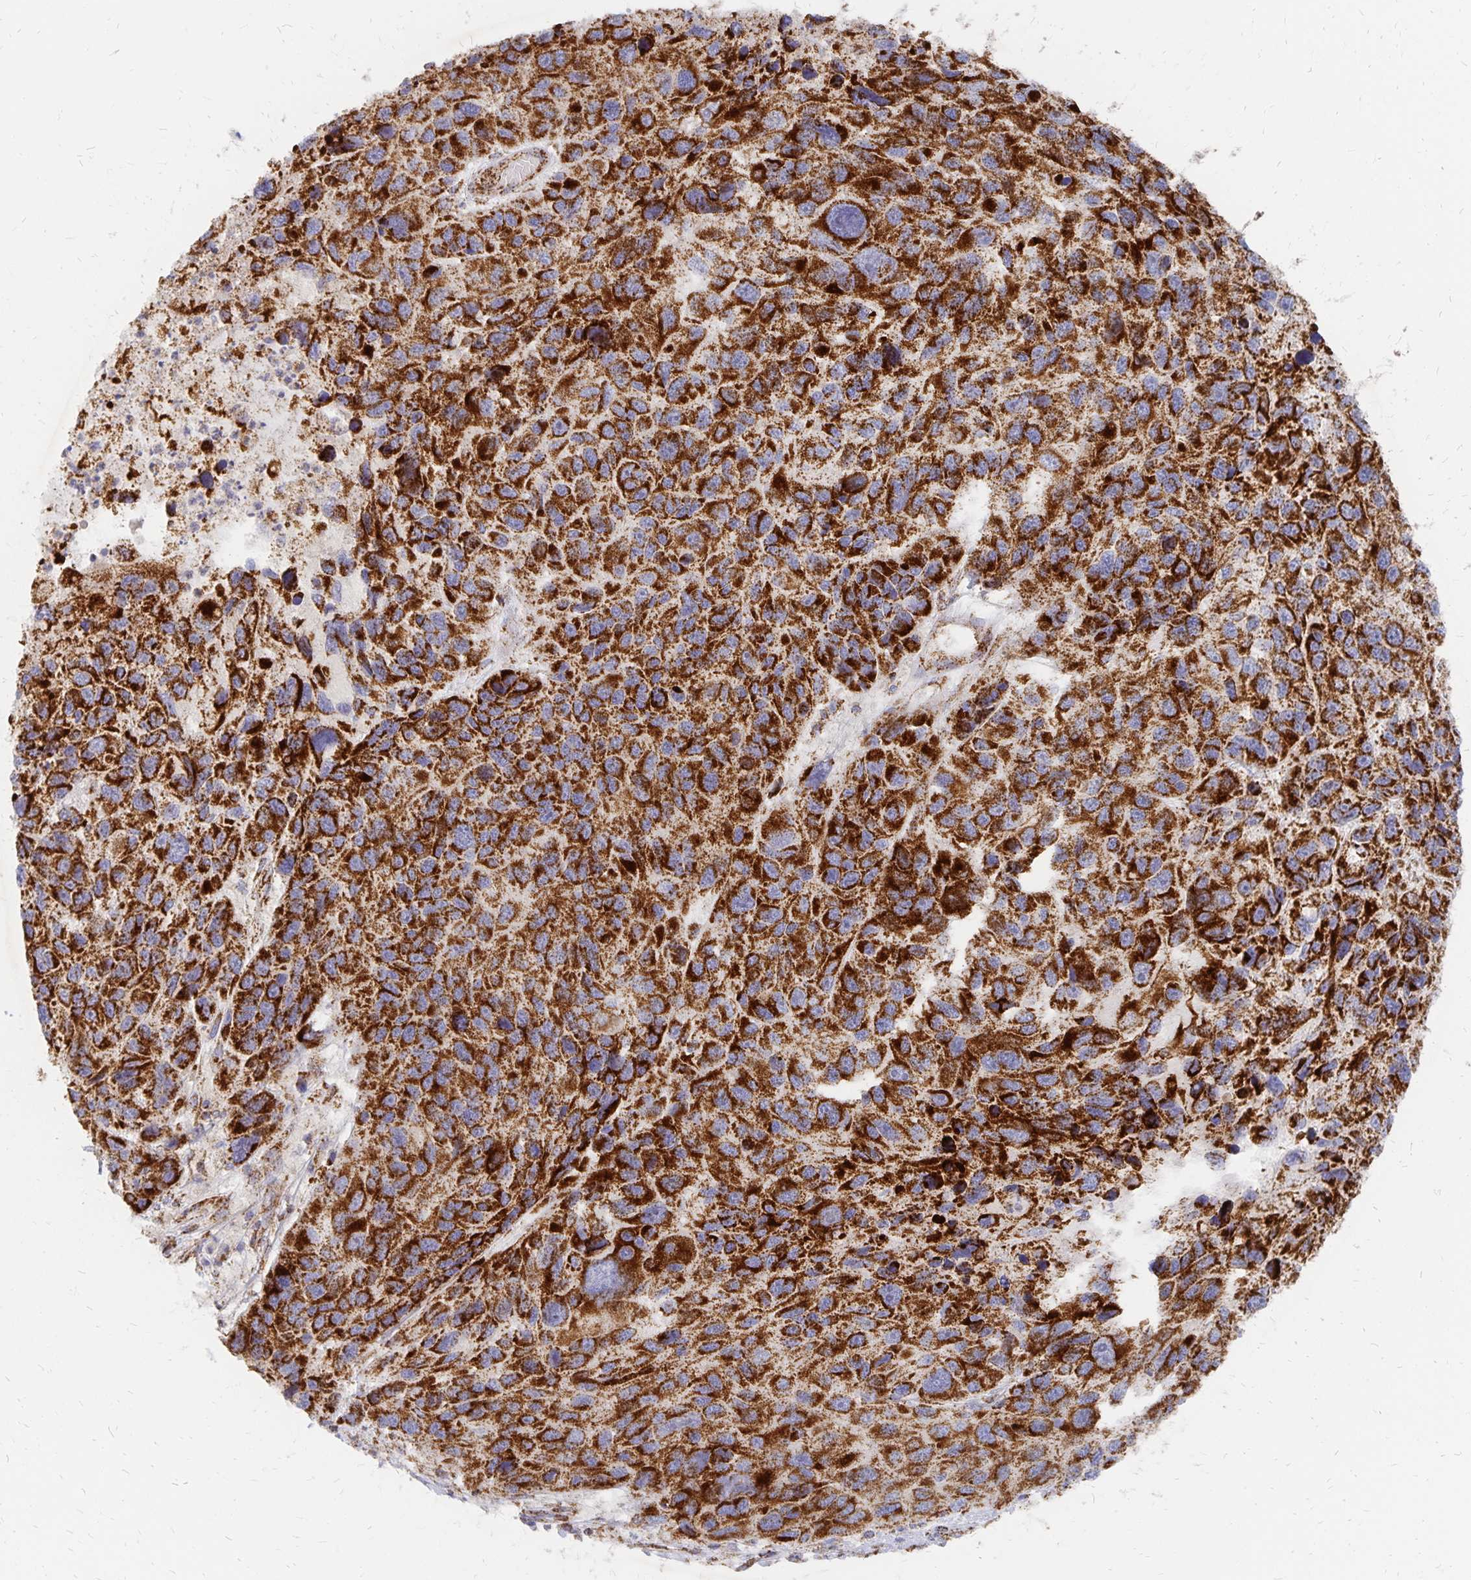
{"staining": {"intensity": "strong", "quantity": ">75%", "location": "cytoplasmic/membranous"}, "tissue": "melanoma", "cell_type": "Tumor cells", "image_type": "cancer", "snomed": [{"axis": "morphology", "description": "Malignant melanoma, NOS"}, {"axis": "topography", "description": "Skin"}], "caption": "IHC histopathology image of human malignant melanoma stained for a protein (brown), which shows high levels of strong cytoplasmic/membranous staining in approximately >75% of tumor cells.", "gene": "STOML2", "patient": {"sex": "male", "age": 53}}